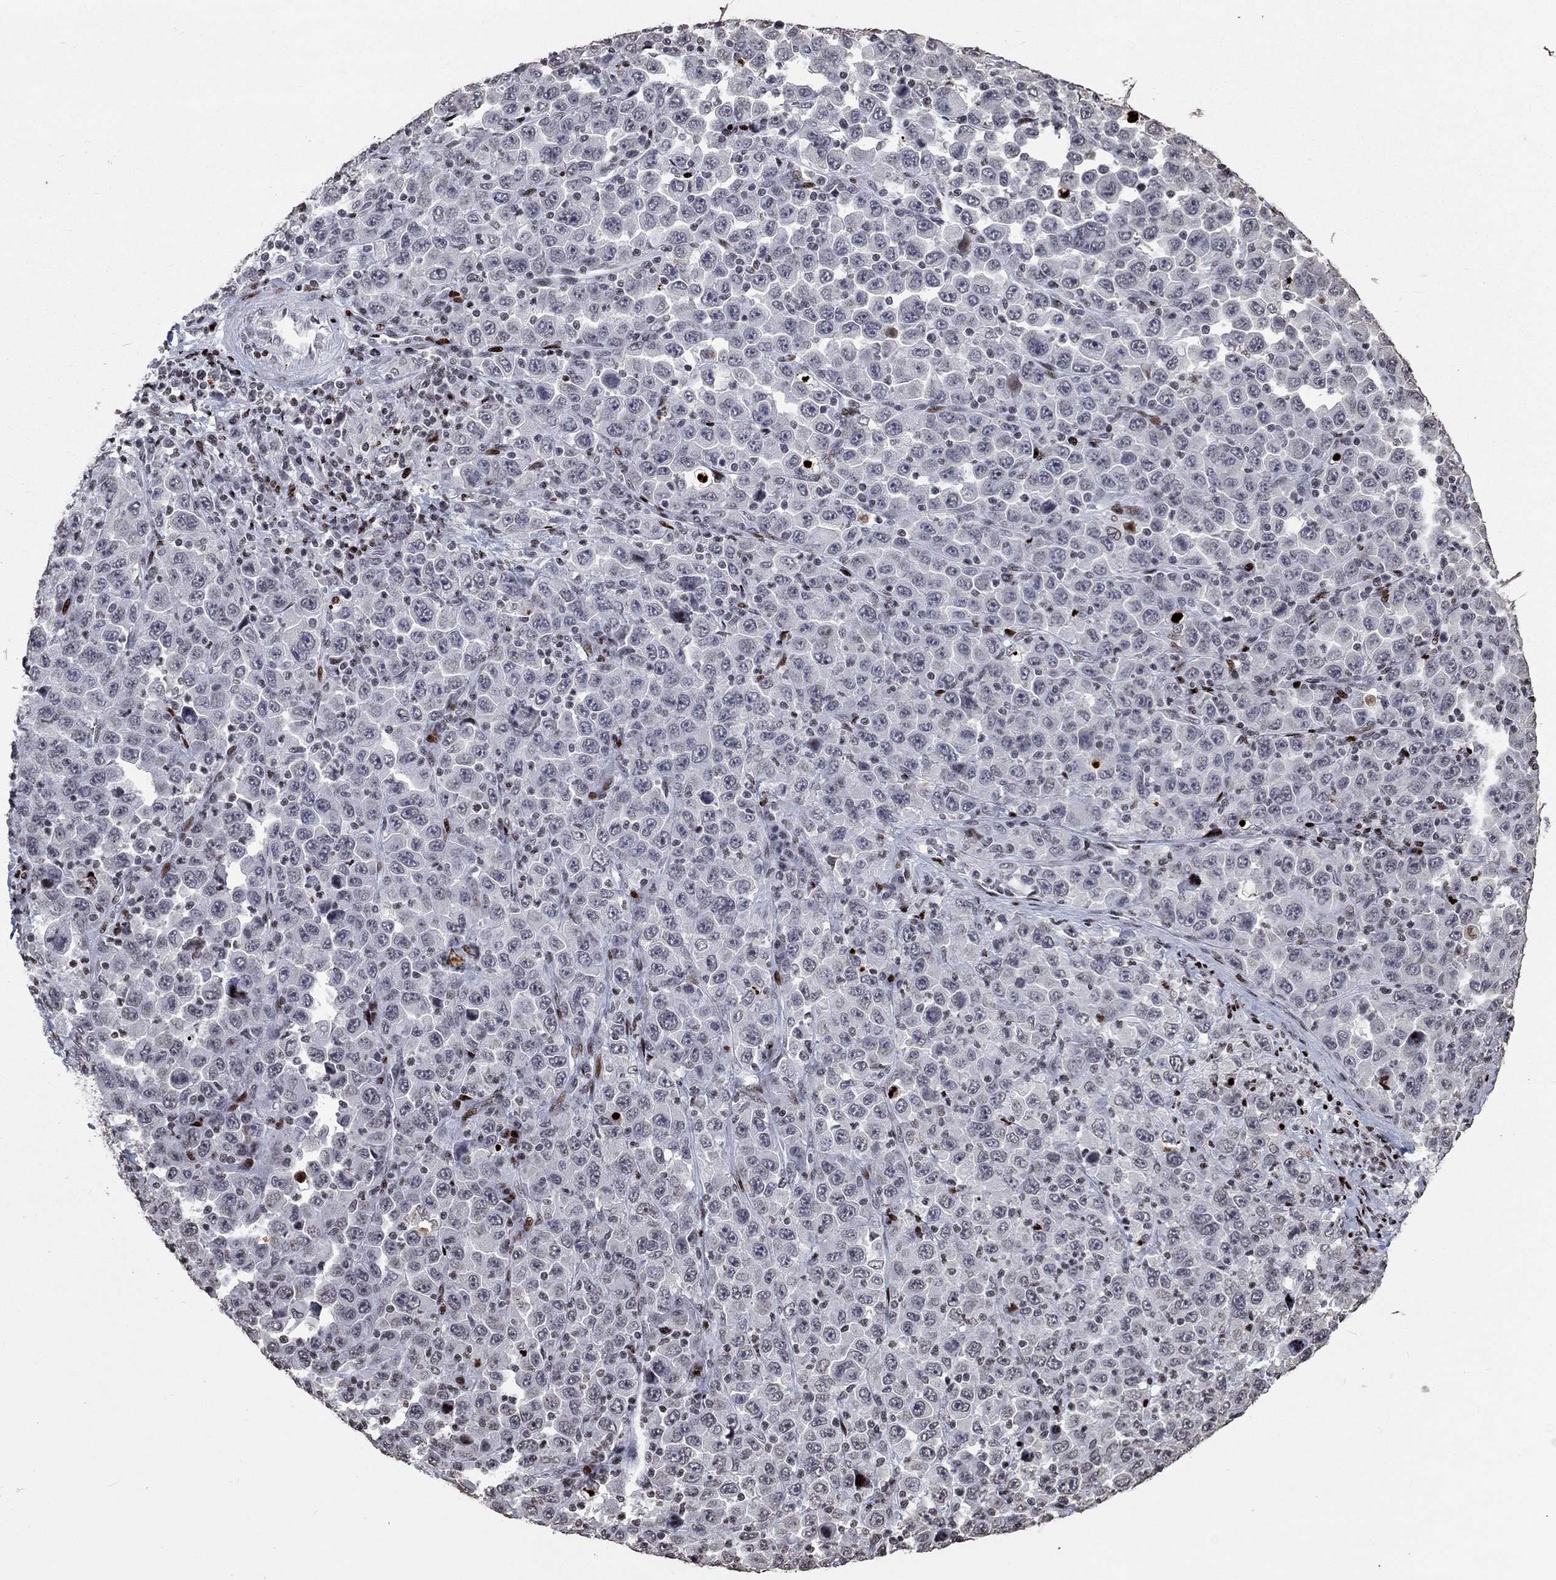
{"staining": {"intensity": "negative", "quantity": "none", "location": "none"}, "tissue": "stomach cancer", "cell_type": "Tumor cells", "image_type": "cancer", "snomed": [{"axis": "morphology", "description": "Normal tissue, NOS"}, {"axis": "morphology", "description": "Adenocarcinoma, NOS"}, {"axis": "topography", "description": "Stomach, upper"}, {"axis": "topography", "description": "Stomach"}], "caption": "A histopathology image of stomach cancer (adenocarcinoma) stained for a protein demonstrates no brown staining in tumor cells.", "gene": "SRSF3", "patient": {"sex": "male", "age": 59}}